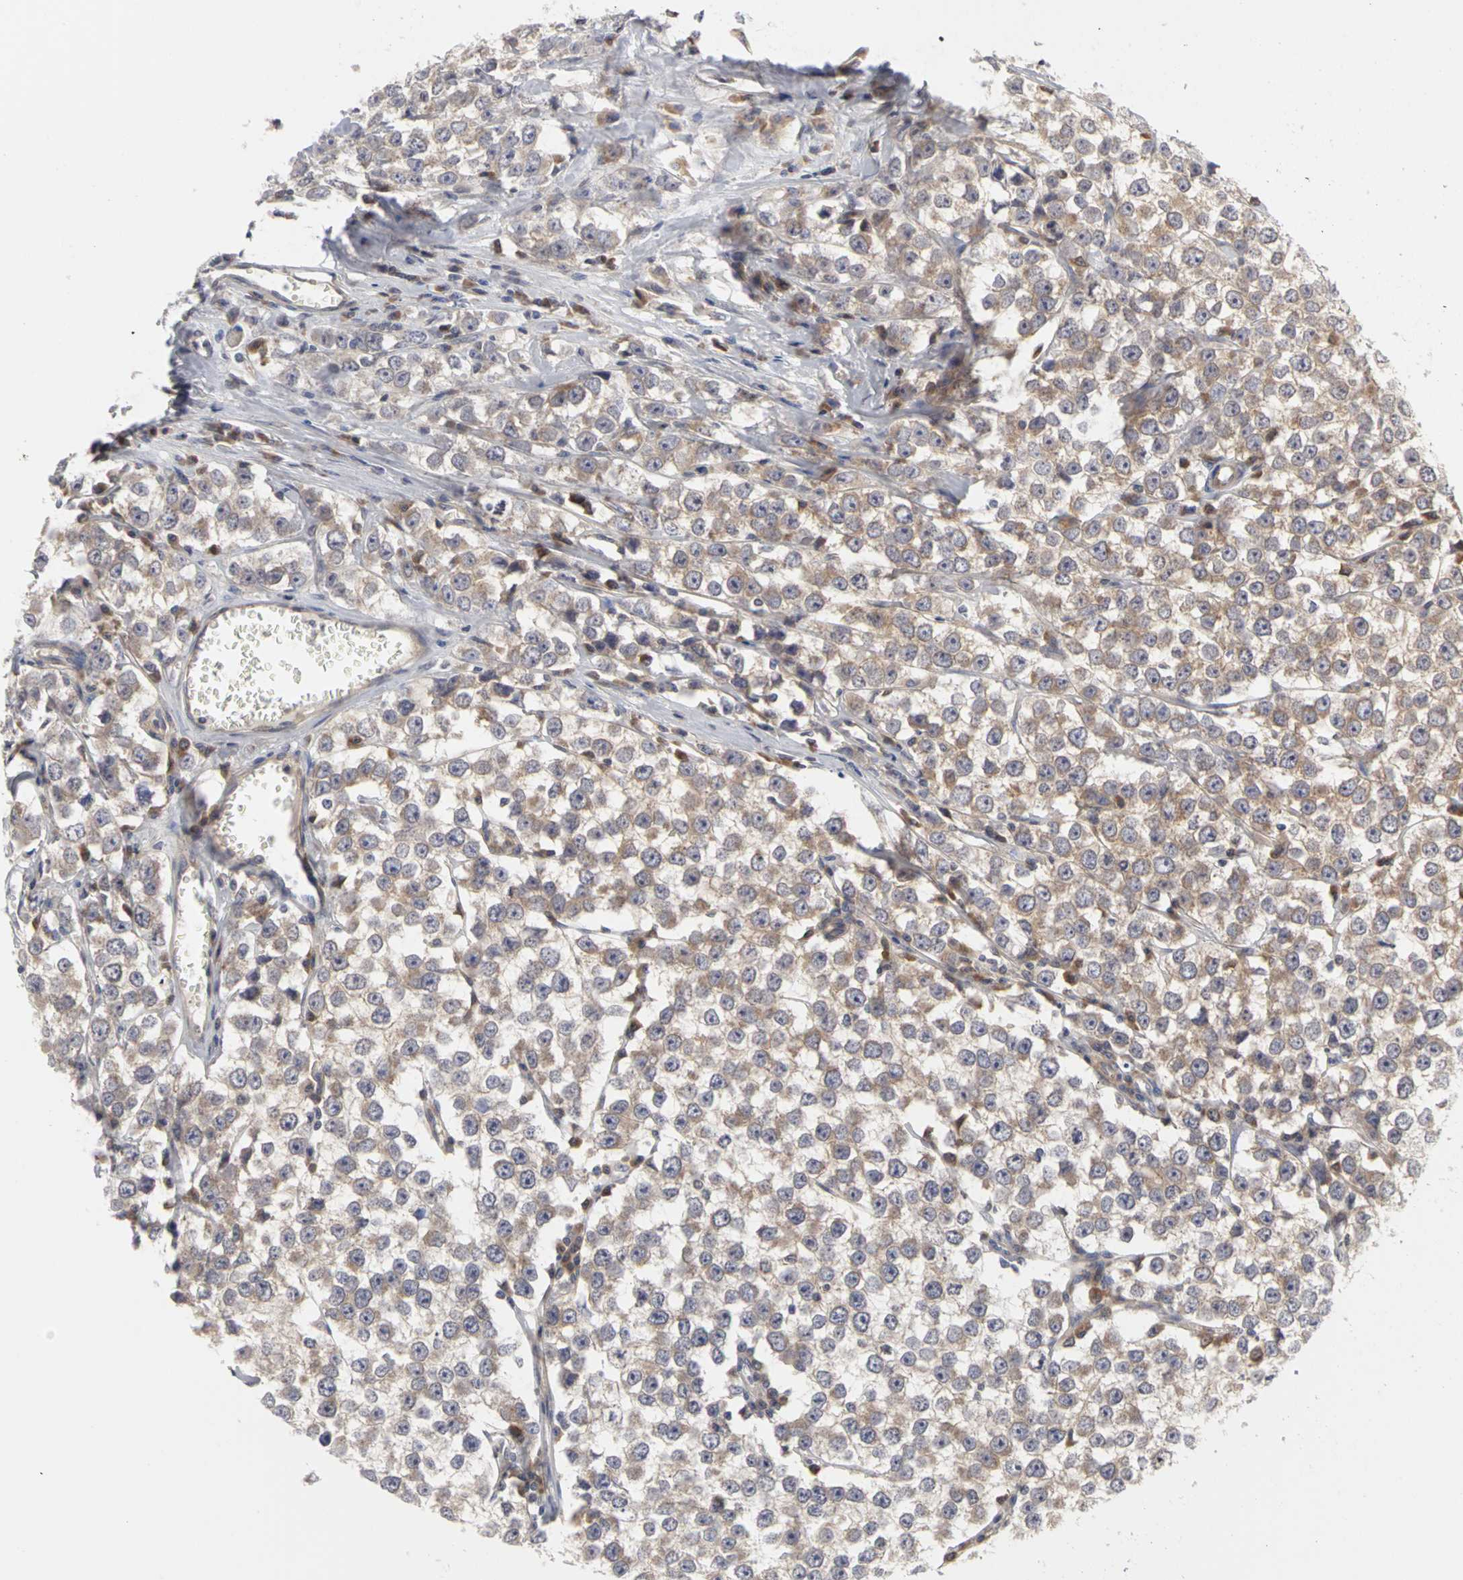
{"staining": {"intensity": "weak", "quantity": ">75%", "location": "cytoplasmic/membranous"}, "tissue": "testis cancer", "cell_type": "Tumor cells", "image_type": "cancer", "snomed": [{"axis": "morphology", "description": "Seminoma, NOS"}, {"axis": "morphology", "description": "Carcinoma, Embryonal, NOS"}, {"axis": "topography", "description": "Testis"}], "caption": "This photomicrograph displays IHC staining of human testis cancer (seminoma), with low weak cytoplasmic/membranous staining in approximately >75% of tumor cells.", "gene": "IRAK1", "patient": {"sex": "male", "age": 52}}